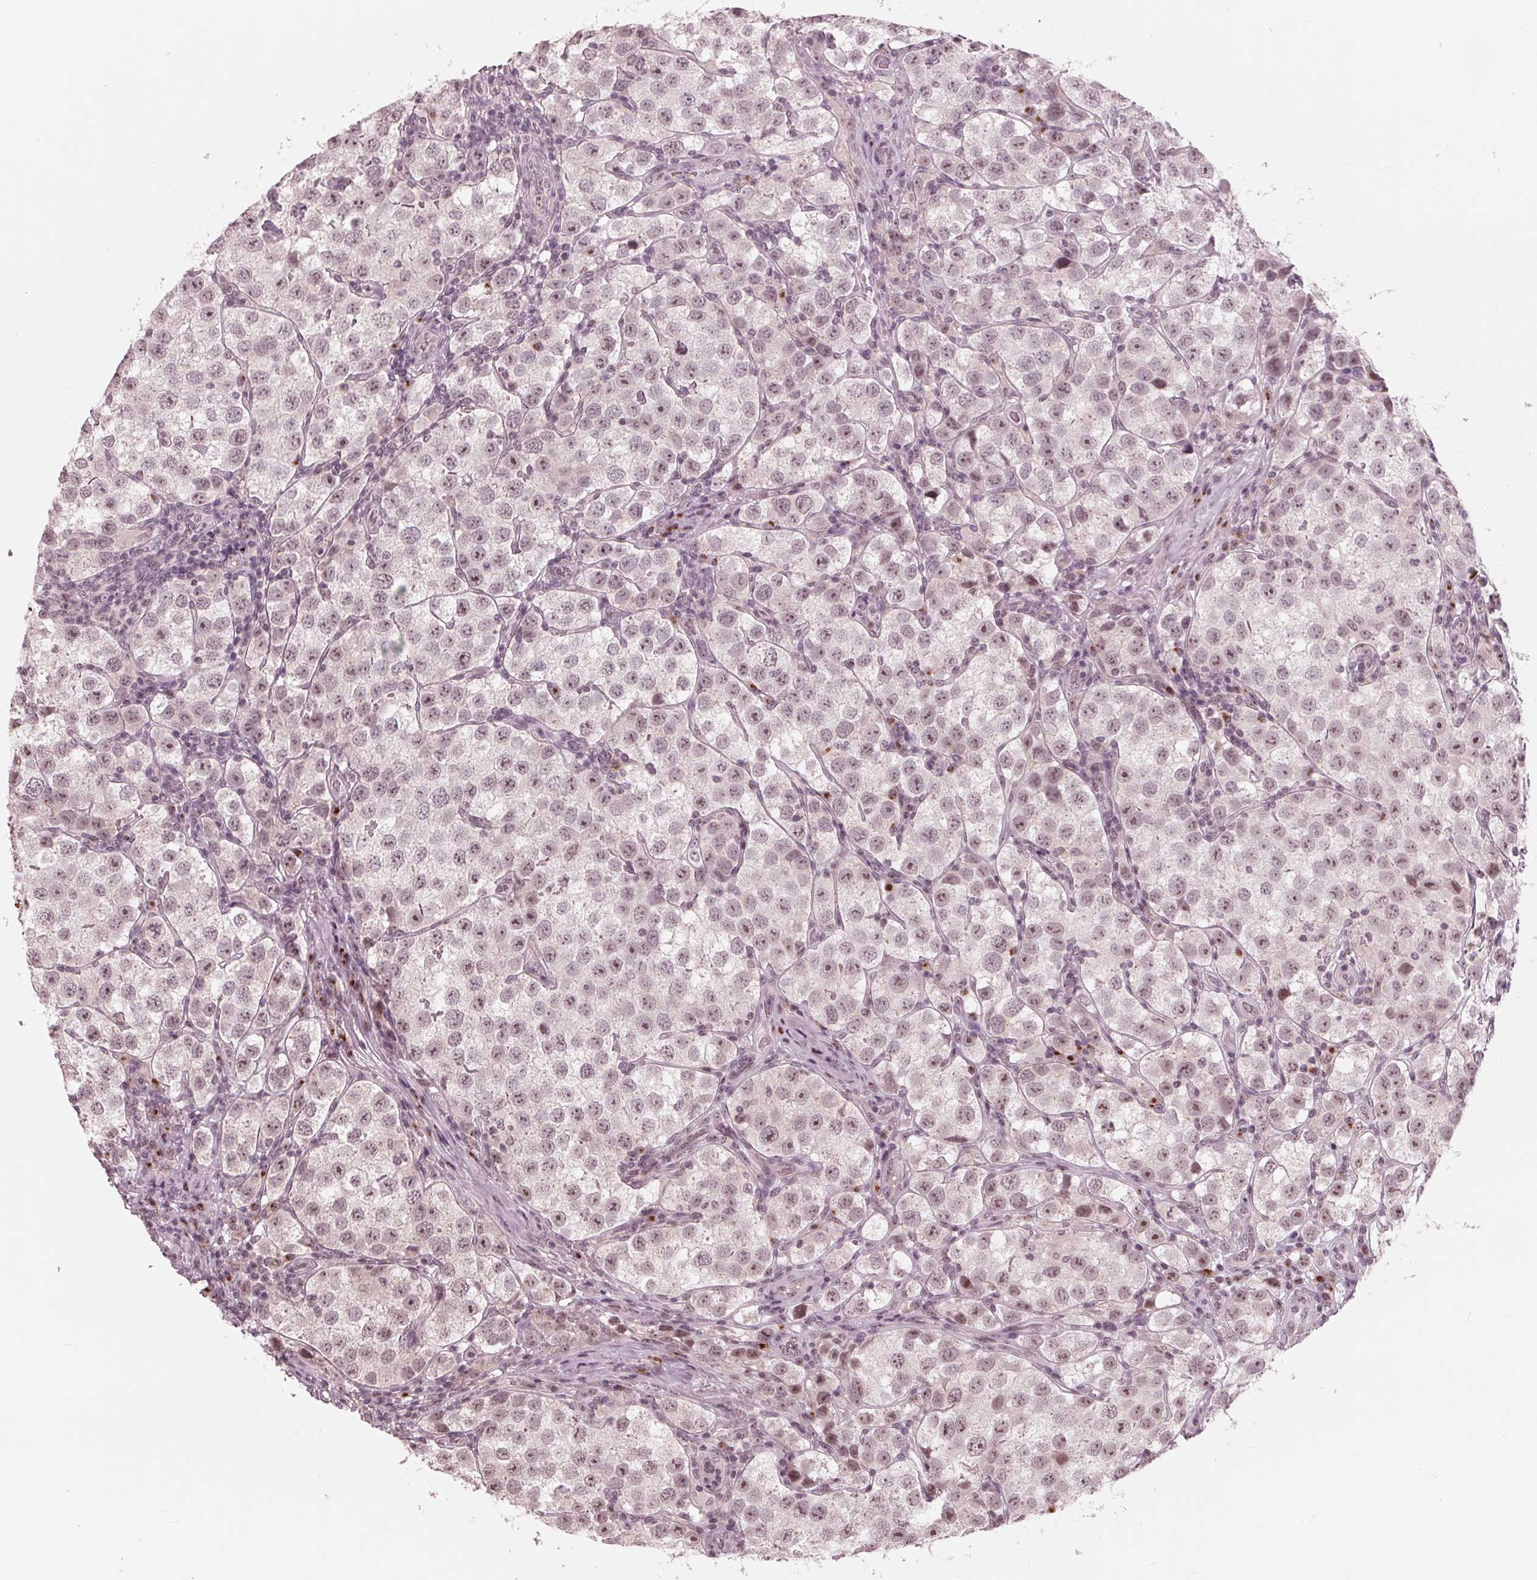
{"staining": {"intensity": "moderate", "quantity": "25%-75%", "location": "nuclear"}, "tissue": "testis cancer", "cell_type": "Tumor cells", "image_type": "cancer", "snomed": [{"axis": "morphology", "description": "Seminoma, NOS"}, {"axis": "topography", "description": "Testis"}], "caption": "Immunohistochemistry (DAB (3,3'-diaminobenzidine)) staining of testis cancer demonstrates moderate nuclear protein staining in about 25%-75% of tumor cells.", "gene": "SLX4", "patient": {"sex": "male", "age": 37}}